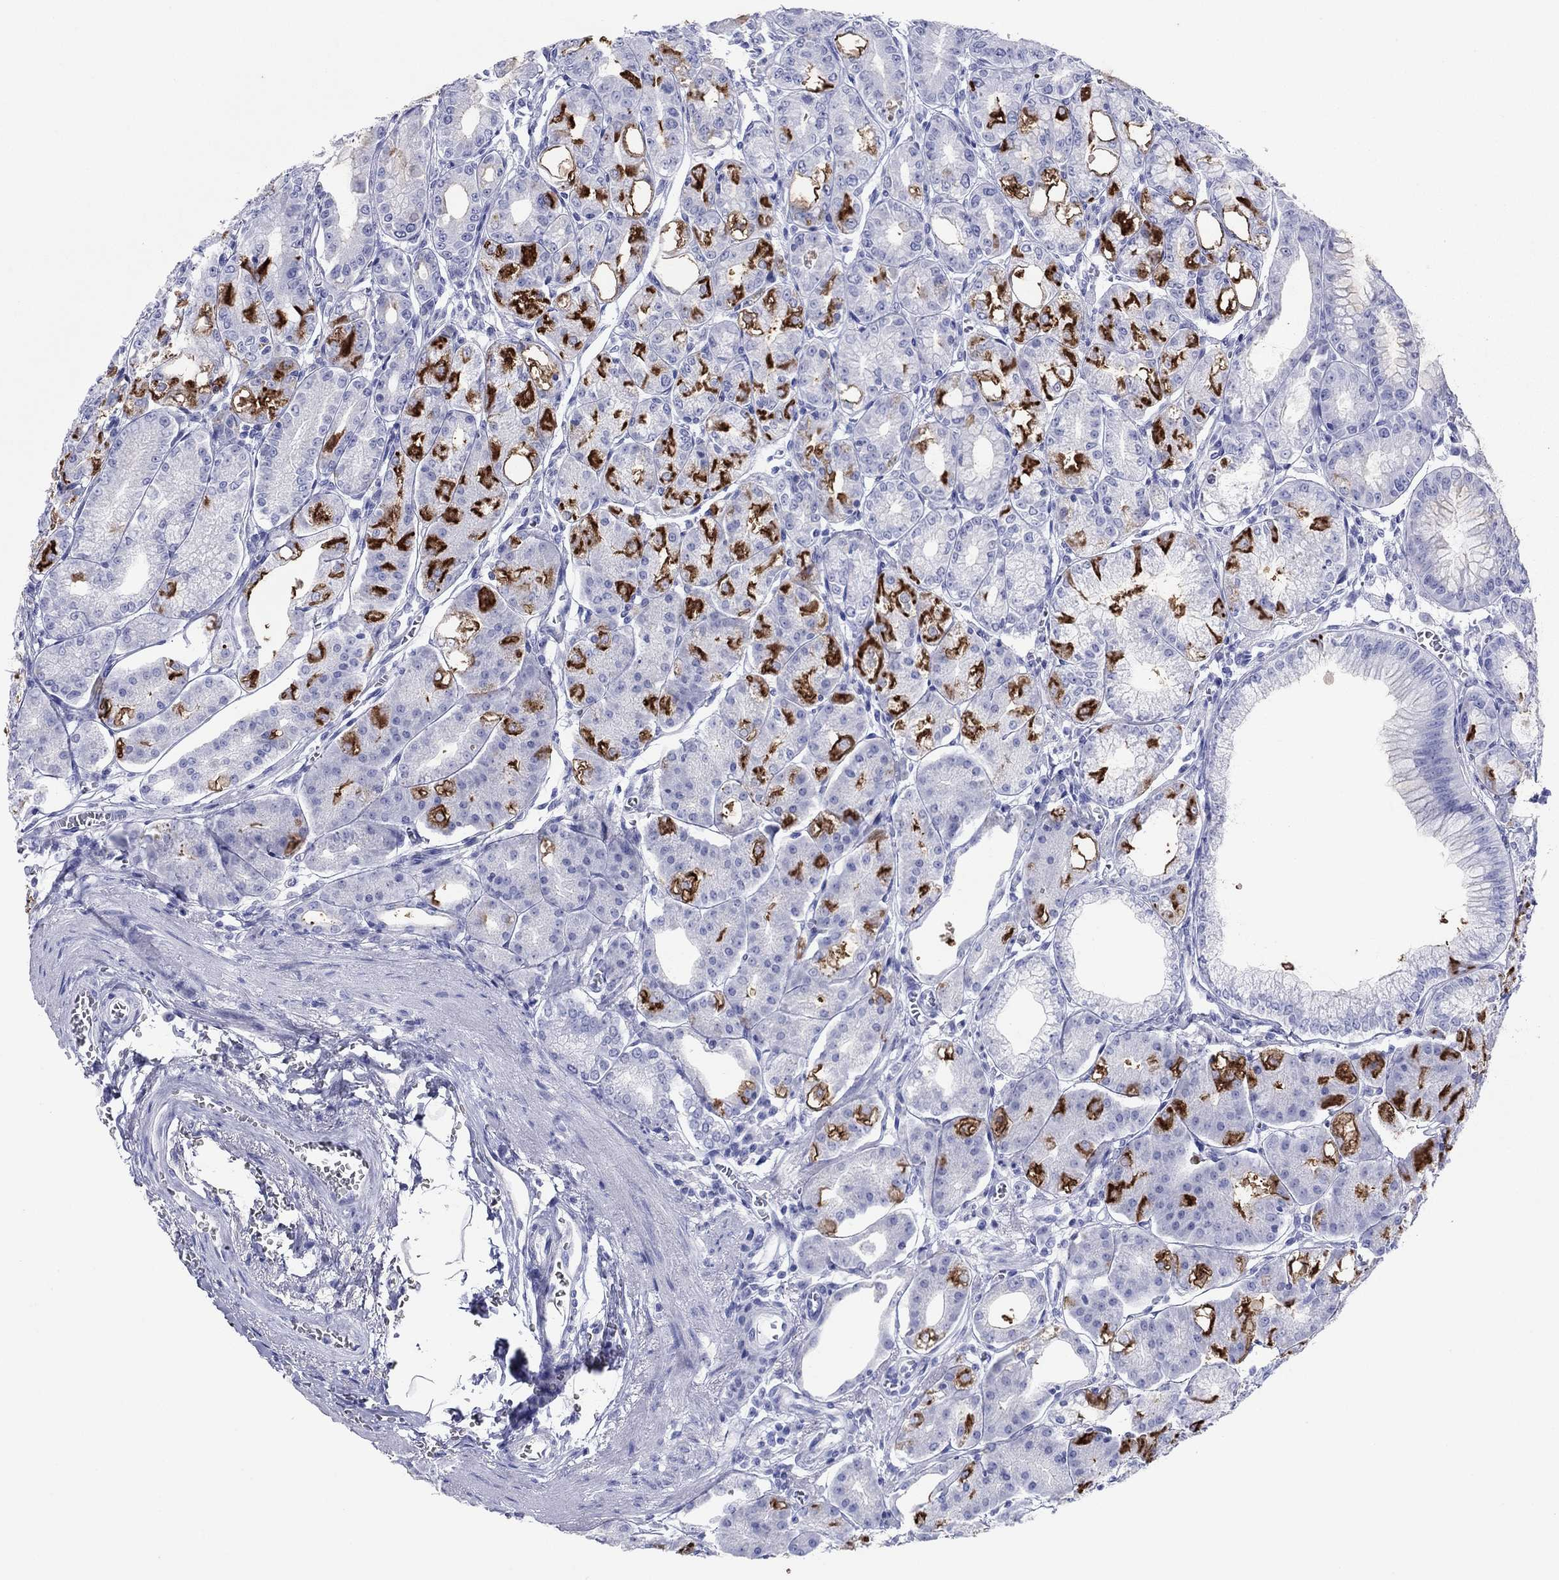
{"staining": {"intensity": "strong", "quantity": "25%-75%", "location": "cytoplasmic/membranous"}, "tissue": "stomach", "cell_type": "Glandular cells", "image_type": "normal", "snomed": [{"axis": "morphology", "description": "Normal tissue, NOS"}, {"axis": "topography", "description": "Stomach, lower"}], "caption": "DAB immunohistochemical staining of unremarkable stomach shows strong cytoplasmic/membranous protein positivity in about 25%-75% of glandular cells. The staining is performed using DAB (3,3'-diaminobenzidine) brown chromogen to label protein expression. The nuclei are counter-stained blue using hematoxylin.", "gene": "ATP4A", "patient": {"sex": "male", "age": 71}}